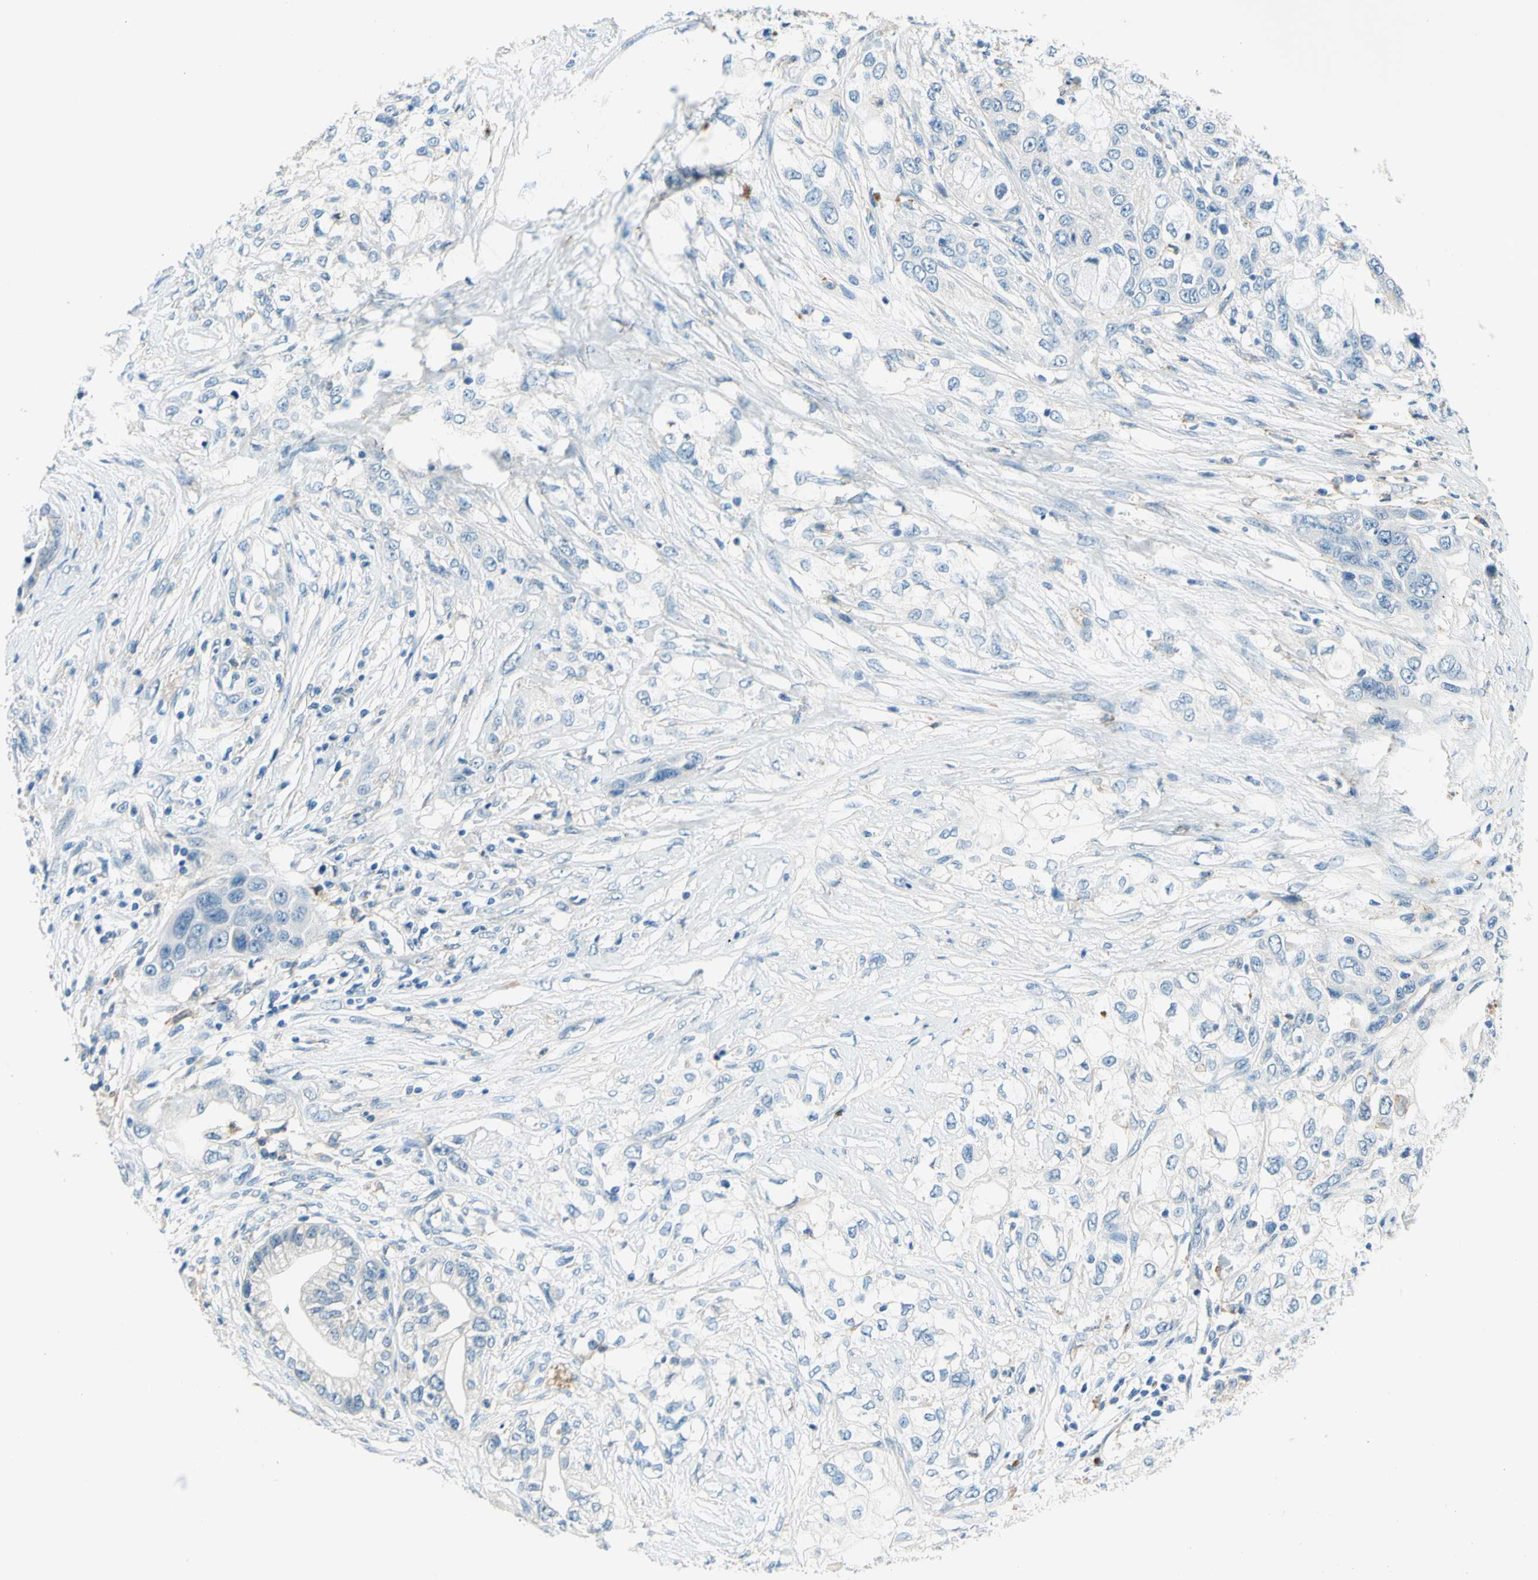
{"staining": {"intensity": "negative", "quantity": "none", "location": "none"}, "tissue": "pancreatic cancer", "cell_type": "Tumor cells", "image_type": "cancer", "snomed": [{"axis": "morphology", "description": "Adenocarcinoma, NOS"}, {"axis": "topography", "description": "Pancreas"}], "caption": "Immunohistochemistry (IHC) image of neoplastic tissue: human pancreatic adenocarcinoma stained with DAB exhibits no significant protein positivity in tumor cells.", "gene": "SIGLEC9", "patient": {"sex": "female", "age": 70}}